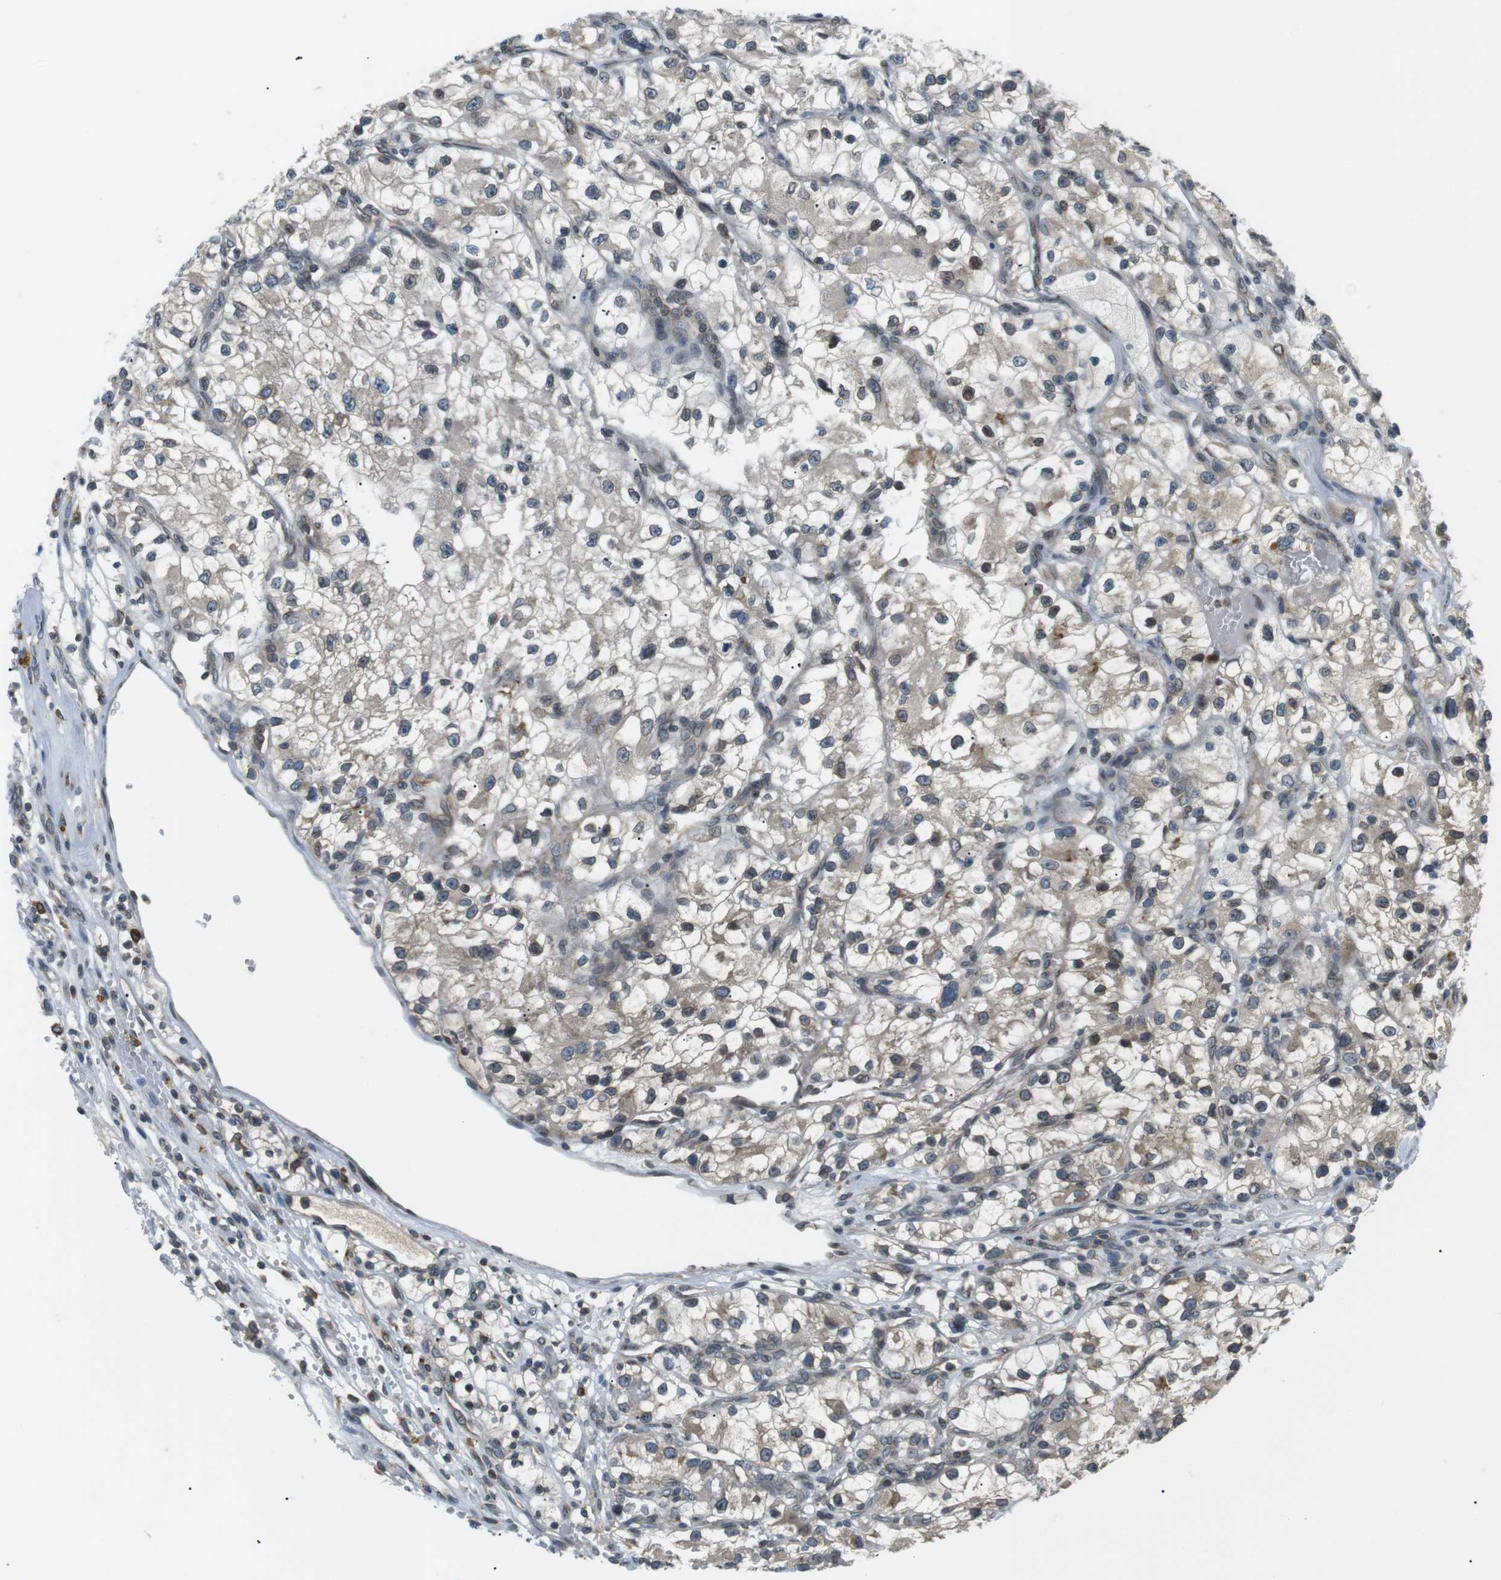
{"staining": {"intensity": "weak", "quantity": "<25%", "location": "cytoplasmic/membranous,nuclear"}, "tissue": "renal cancer", "cell_type": "Tumor cells", "image_type": "cancer", "snomed": [{"axis": "morphology", "description": "Adenocarcinoma, NOS"}, {"axis": "topography", "description": "Kidney"}], "caption": "High magnification brightfield microscopy of renal adenocarcinoma stained with DAB (brown) and counterstained with hematoxylin (blue): tumor cells show no significant staining. (DAB immunohistochemistry (IHC) with hematoxylin counter stain).", "gene": "TMX4", "patient": {"sex": "female", "age": 57}}